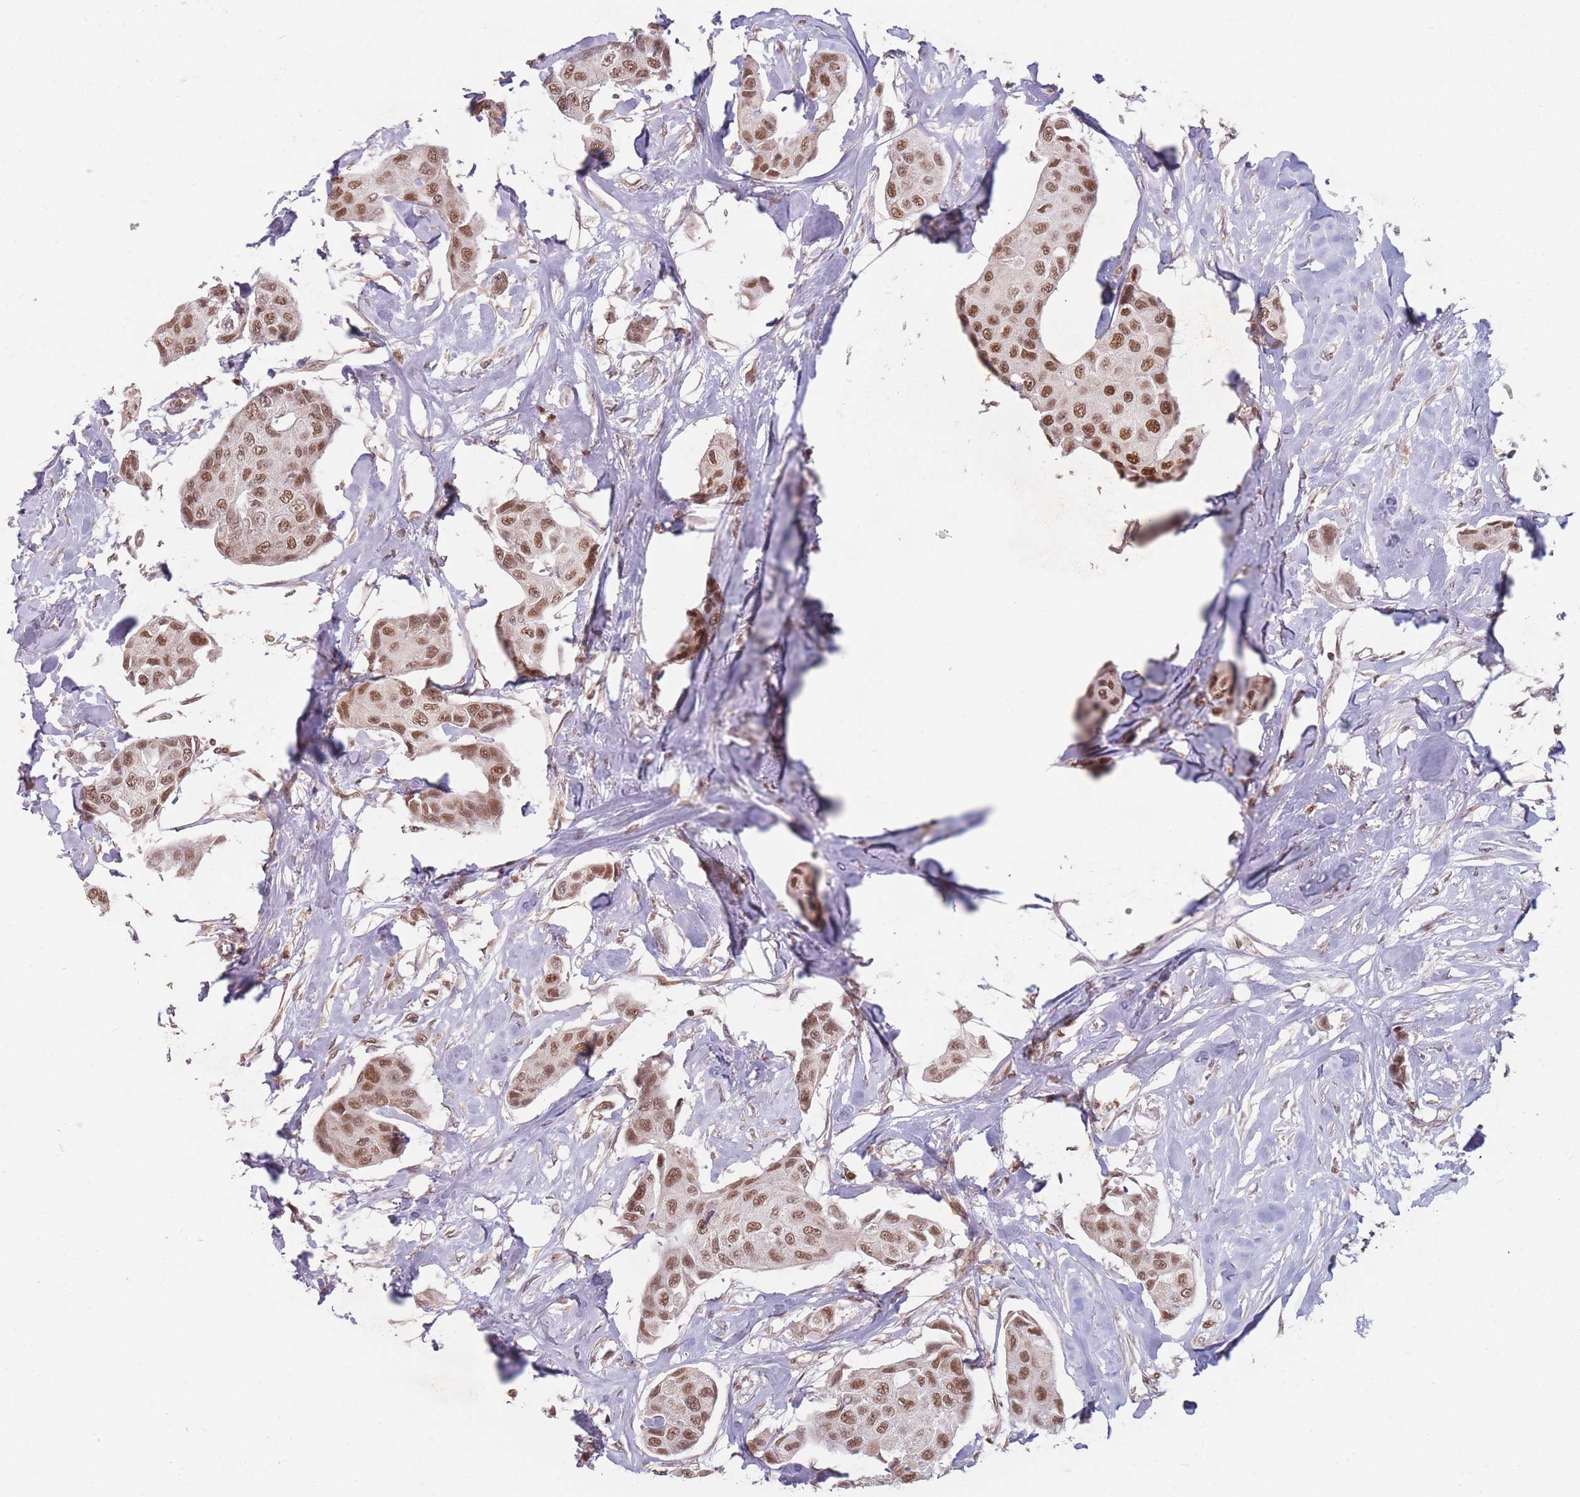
{"staining": {"intensity": "moderate", "quantity": ">75%", "location": "nuclear"}, "tissue": "breast cancer", "cell_type": "Tumor cells", "image_type": "cancer", "snomed": [{"axis": "morphology", "description": "Duct carcinoma"}, {"axis": "topography", "description": "Breast"}, {"axis": "topography", "description": "Lymph node"}], "caption": "Tumor cells show medium levels of moderate nuclear positivity in about >75% of cells in human breast invasive ductal carcinoma.", "gene": "SUPT6H", "patient": {"sex": "female", "age": 80}}